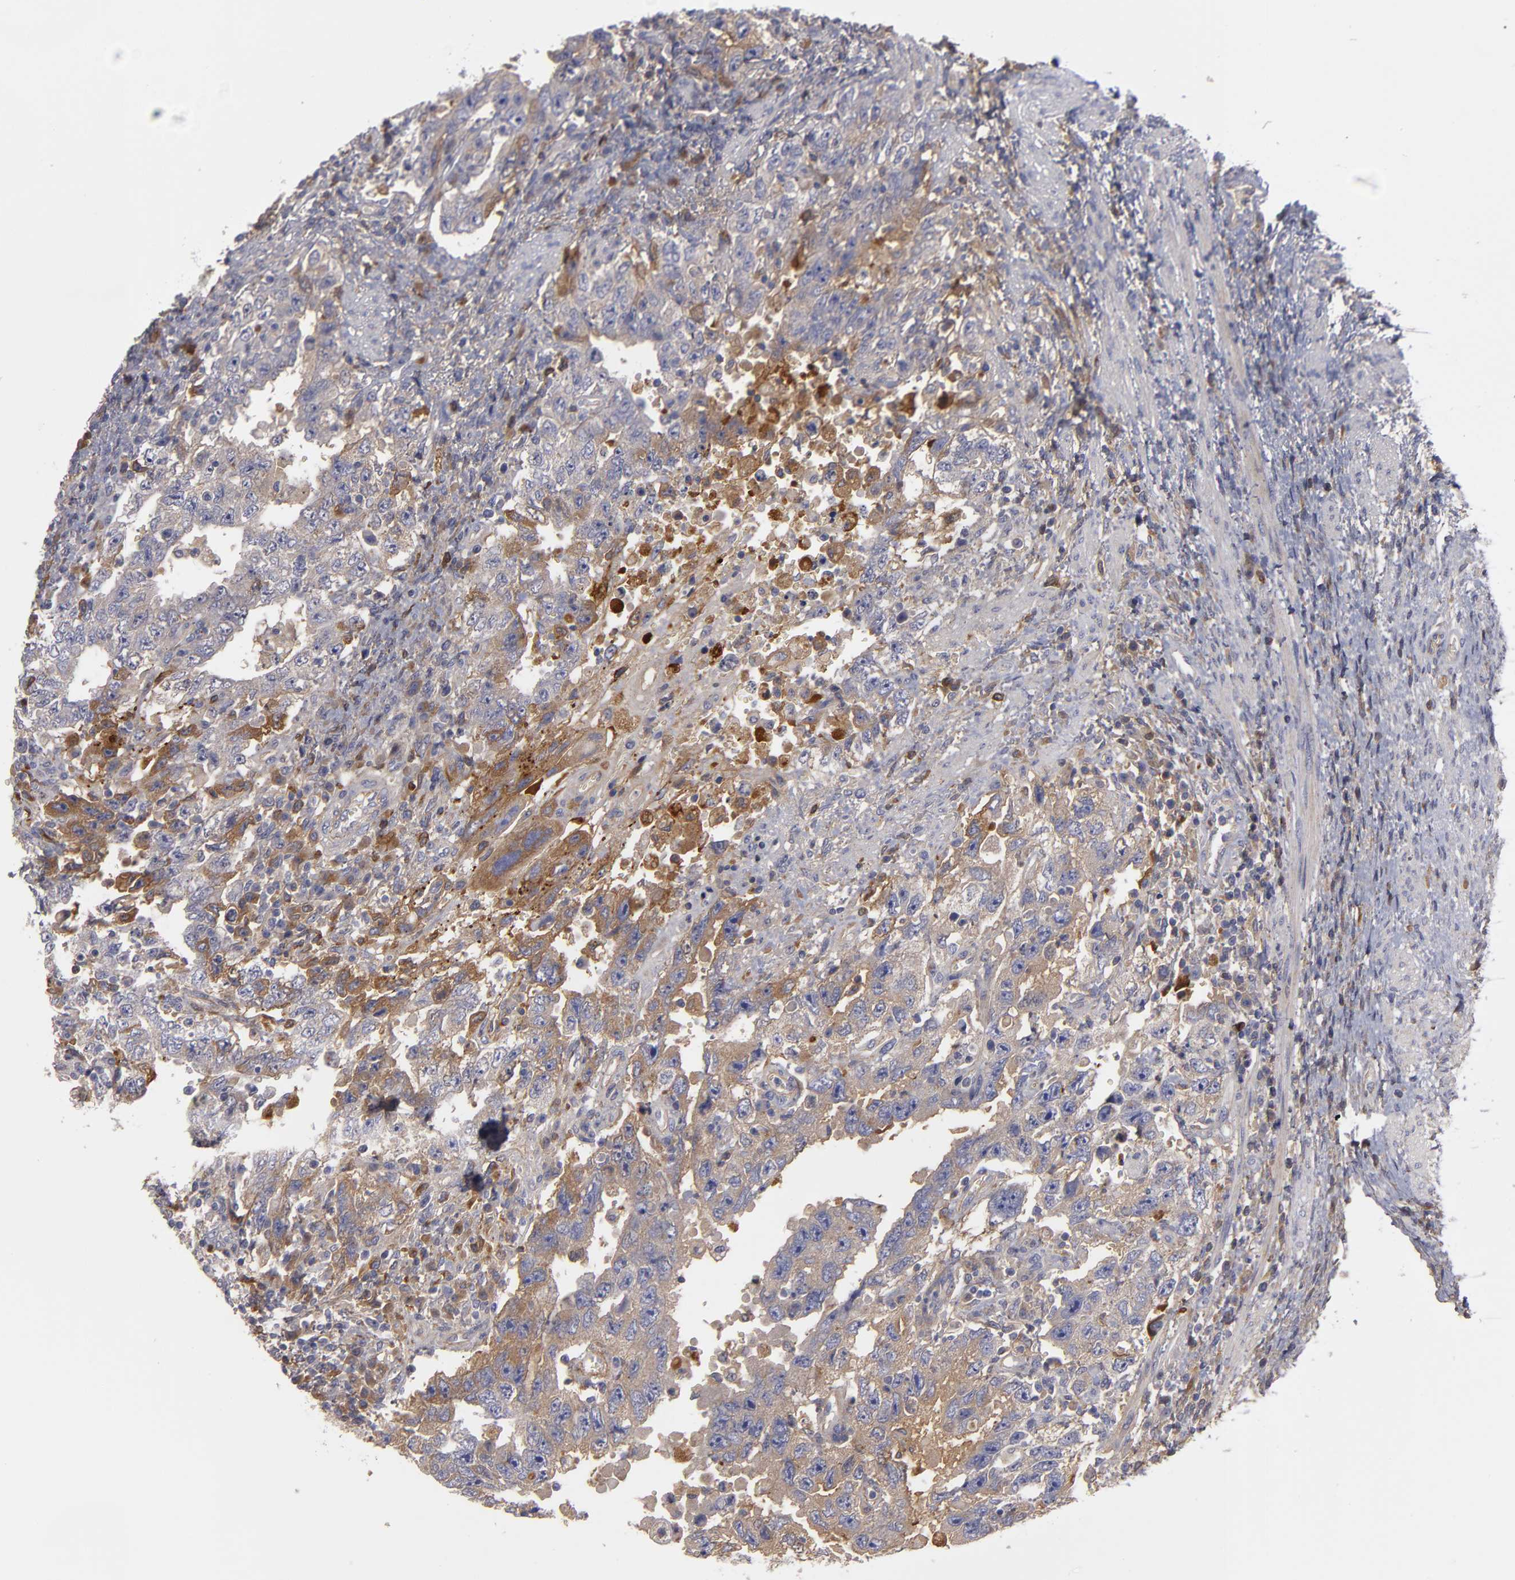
{"staining": {"intensity": "negative", "quantity": "none", "location": "none"}, "tissue": "testis cancer", "cell_type": "Tumor cells", "image_type": "cancer", "snomed": [{"axis": "morphology", "description": "Carcinoma, Embryonal, NOS"}, {"axis": "topography", "description": "Testis"}], "caption": "Tumor cells are negative for brown protein staining in embryonal carcinoma (testis). (DAB (3,3'-diaminobenzidine) IHC with hematoxylin counter stain).", "gene": "FBLN1", "patient": {"sex": "male", "age": 26}}